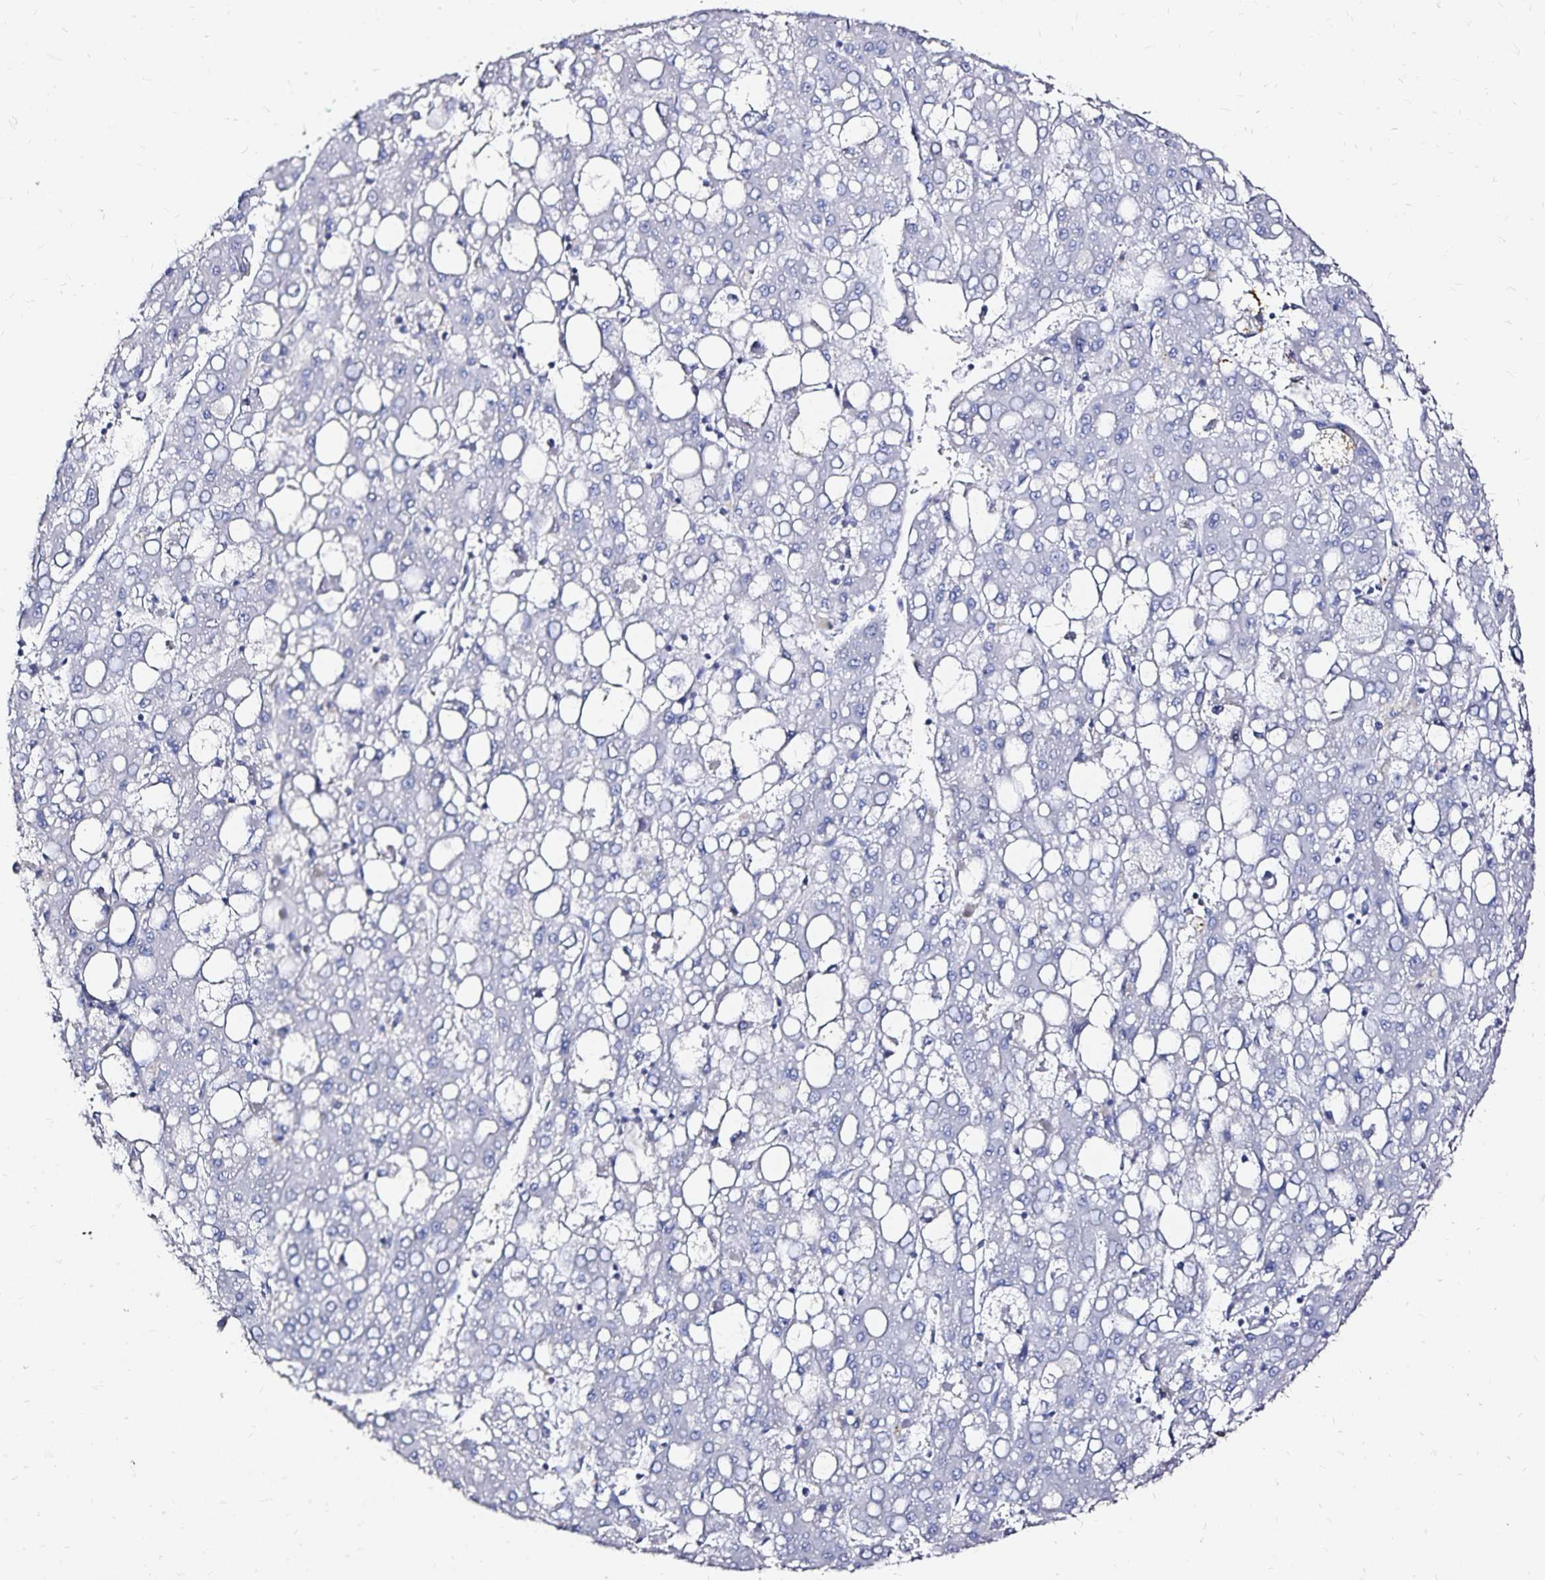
{"staining": {"intensity": "negative", "quantity": "none", "location": "none"}, "tissue": "liver cancer", "cell_type": "Tumor cells", "image_type": "cancer", "snomed": [{"axis": "morphology", "description": "Carcinoma, Hepatocellular, NOS"}, {"axis": "topography", "description": "Liver"}], "caption": "A micrograph of human liver cancer is negative for staining in tumor cells.", "gene": "SLC5A1", "patient": {"sex": "male", "age": 65}}